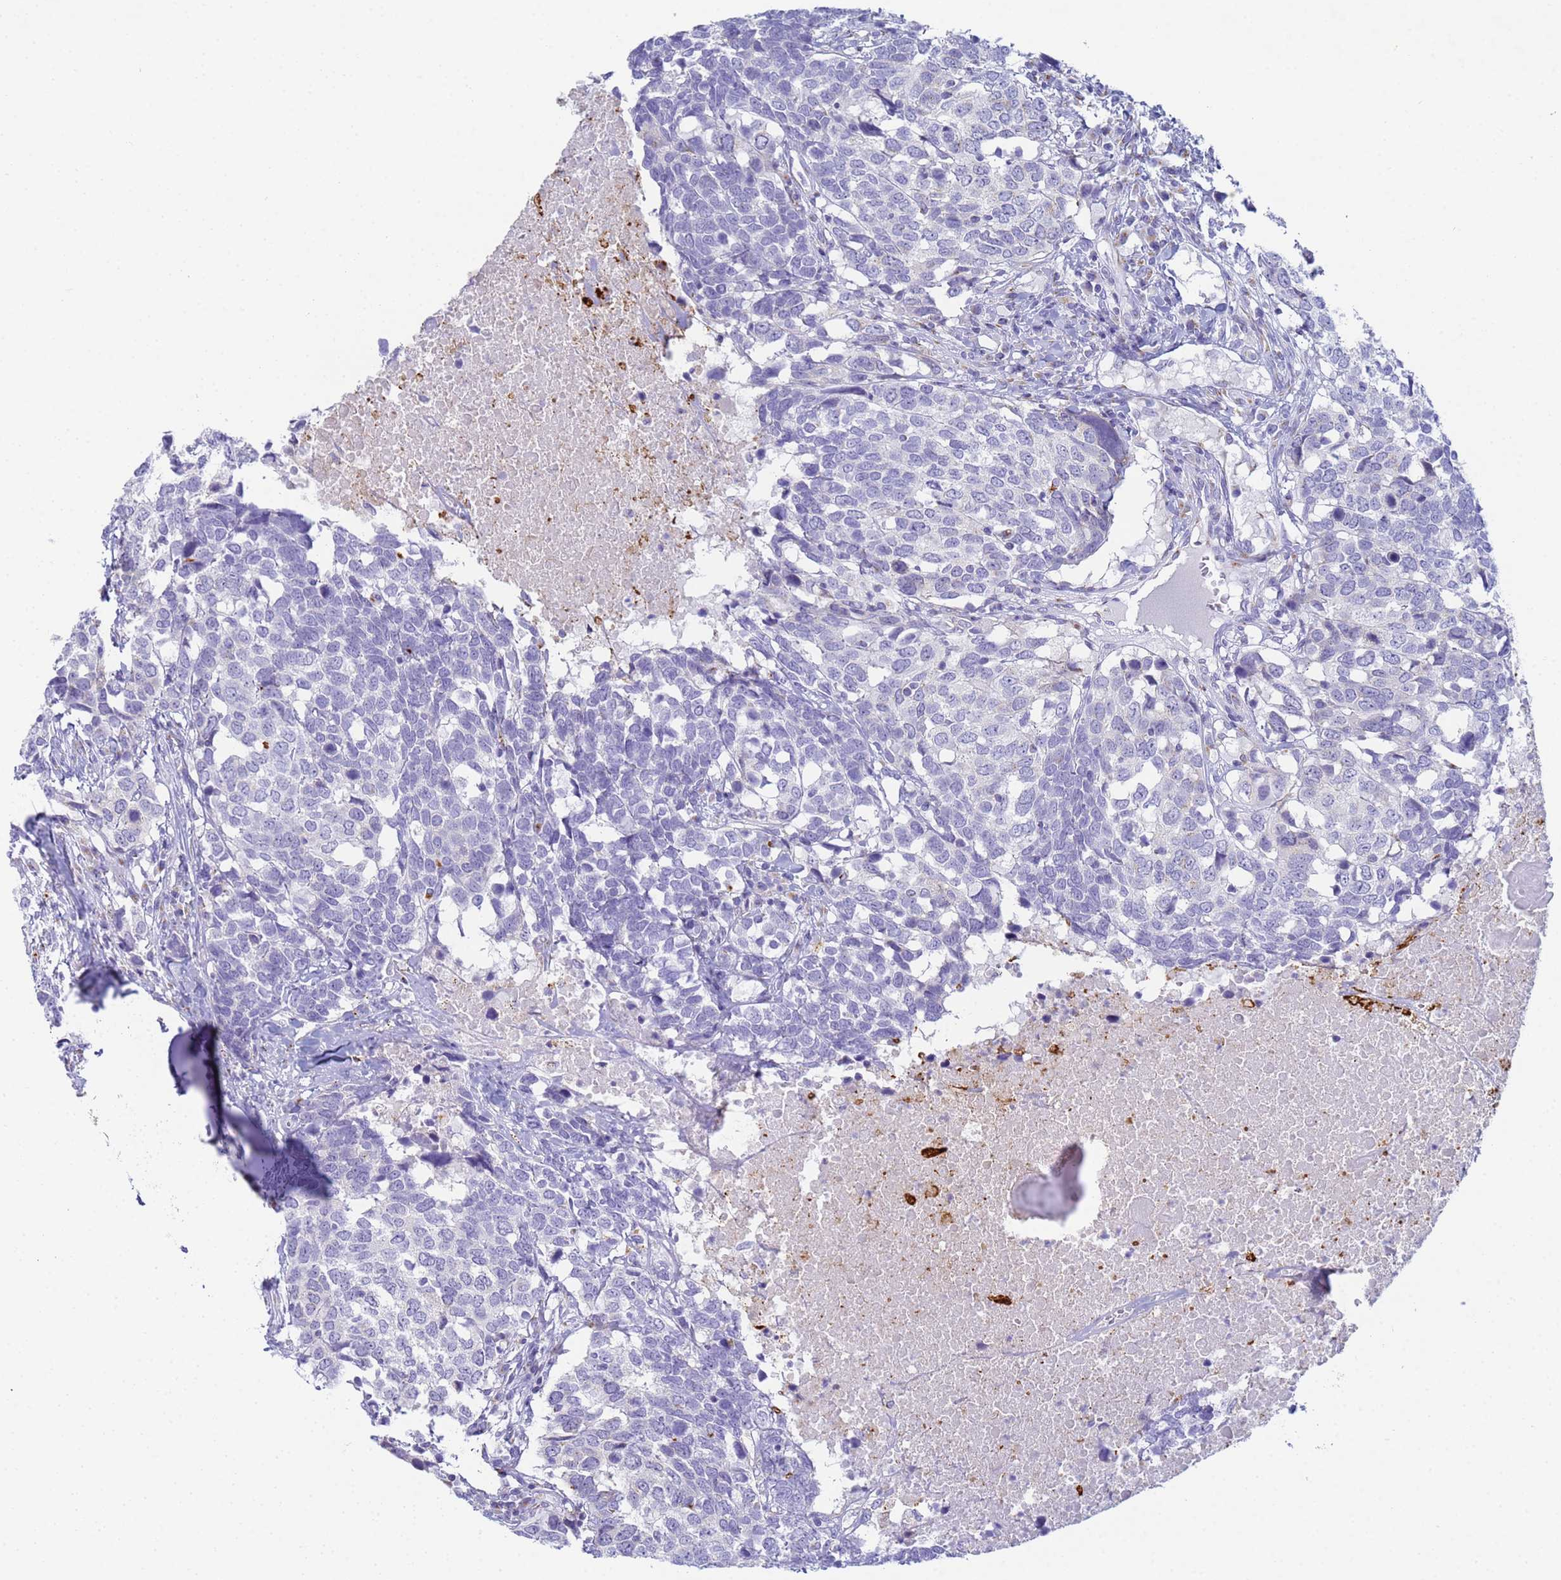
{"staining": {"intensity": "negative", "quantity": "none", "location": "none"}, "tissue": "head and neck cancer", "cell_type": "Tumor cells", "image_type": "cancer", "snomed": [{"axis": "morphology", "description": "Squamous cell carcinoma, NOS"}, {"axis": "topography", "description": "Head-Neck"}], "caption": "High magnification brightfield microscopy of squamous cell carcinoma (head and neck) stained with DAB (brown) and counterstained with hematoxylin (blue): tumor cells show no significant positivity.", "gene": "CR1", "patient": {"sex": "male", "age": 66}}